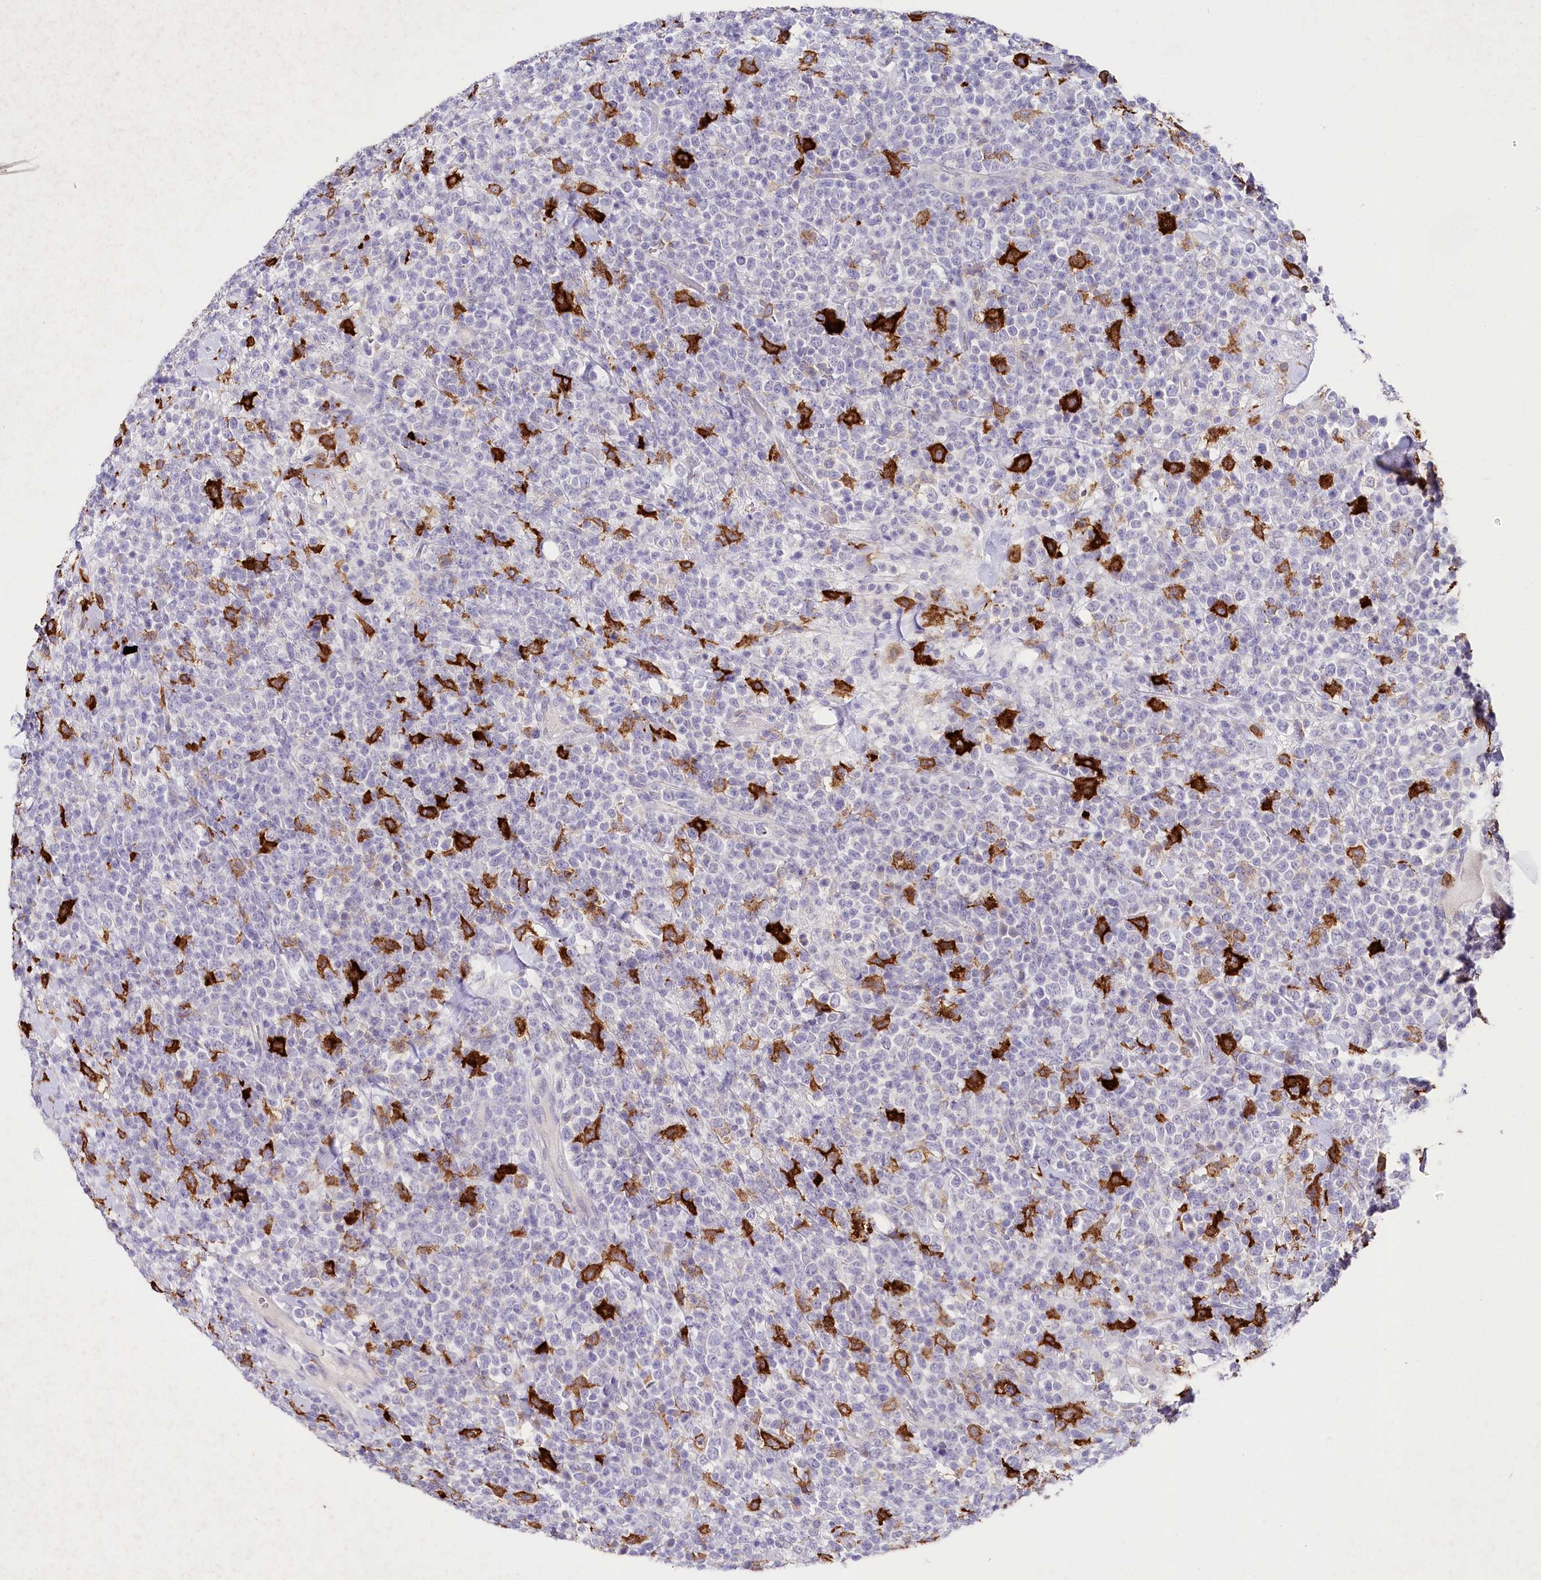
{"staining": {"intensity": "negative", "quantity": "none", "location": "none"}, "tissue": "lymphoma", "cell_type": "Tumor cells", "image_type": "cancer", "snomed": [{"axis": "morphology", "description": "Malignant lymphoma, non-Hodgkin's type, High grade"}, {"axis": "topography", "description": "Colon"}], "caption": "Immunohistochemistry micrograph of human lymphoma stained for a protein (brown), which exhibits no positivity in tumor cells.", "gene": "CLEC4M", "patient": {"sex": "female", "age": 53}}